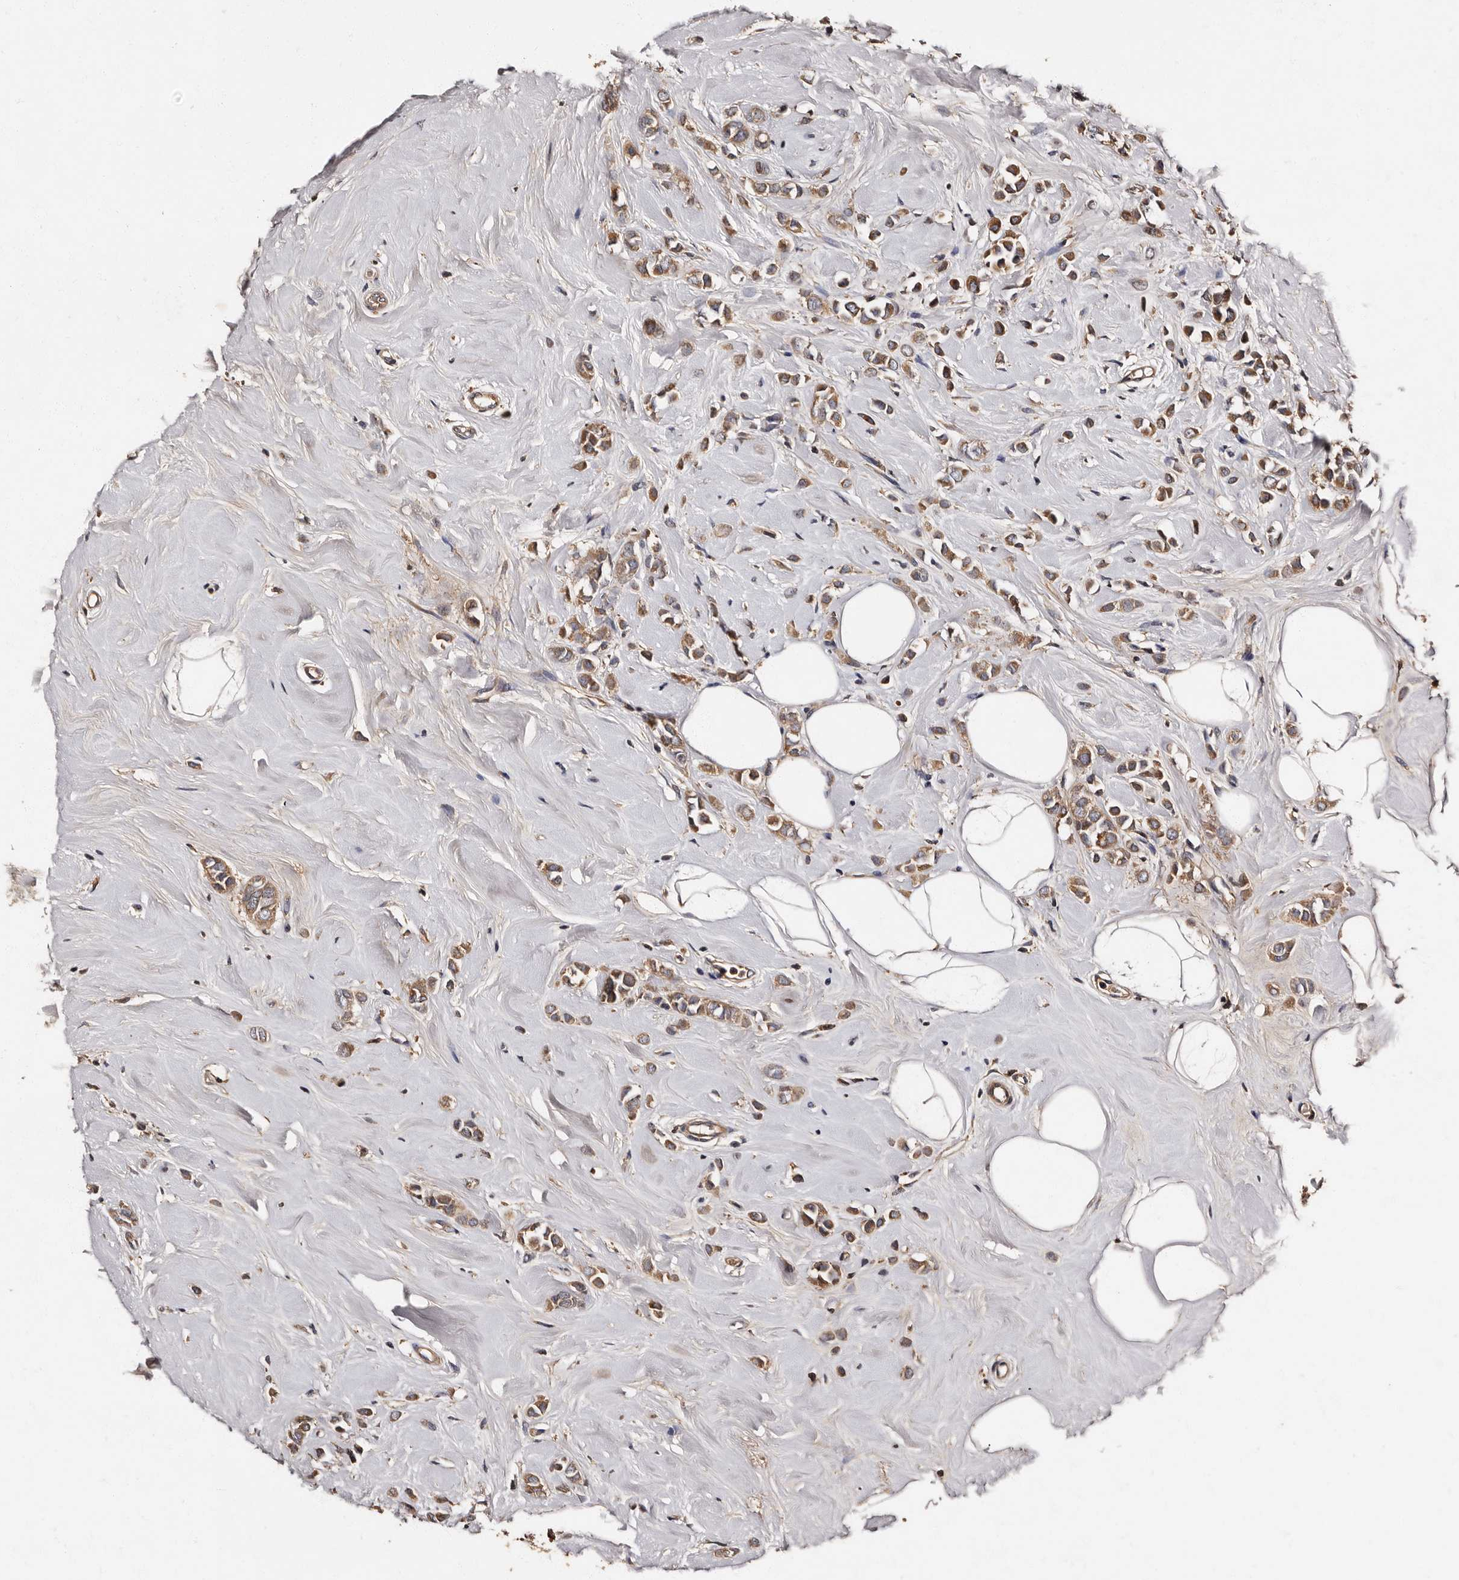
{"staining": {"intensity": "moderate", "quantity": ">75%", "location": "cytoplasmic/membranous"}, "tissue": "breast cancer", "cell_type": "Tumor cells", "image_type": "cancer", "snomed": [{"axis": "morphology", "description": "Lobular carcinoma"}, {"axis": "topography", "description": "Breast"}], "caption": "About >75% of tumor cells in human breast cancer (lobular carcinoma) show moderate cytoplasmic/membranous protein expression as visualized by brown immunohistochemical staining.", "gene": "ADCK5", "patient": {"sex": "female", "age": 47}}